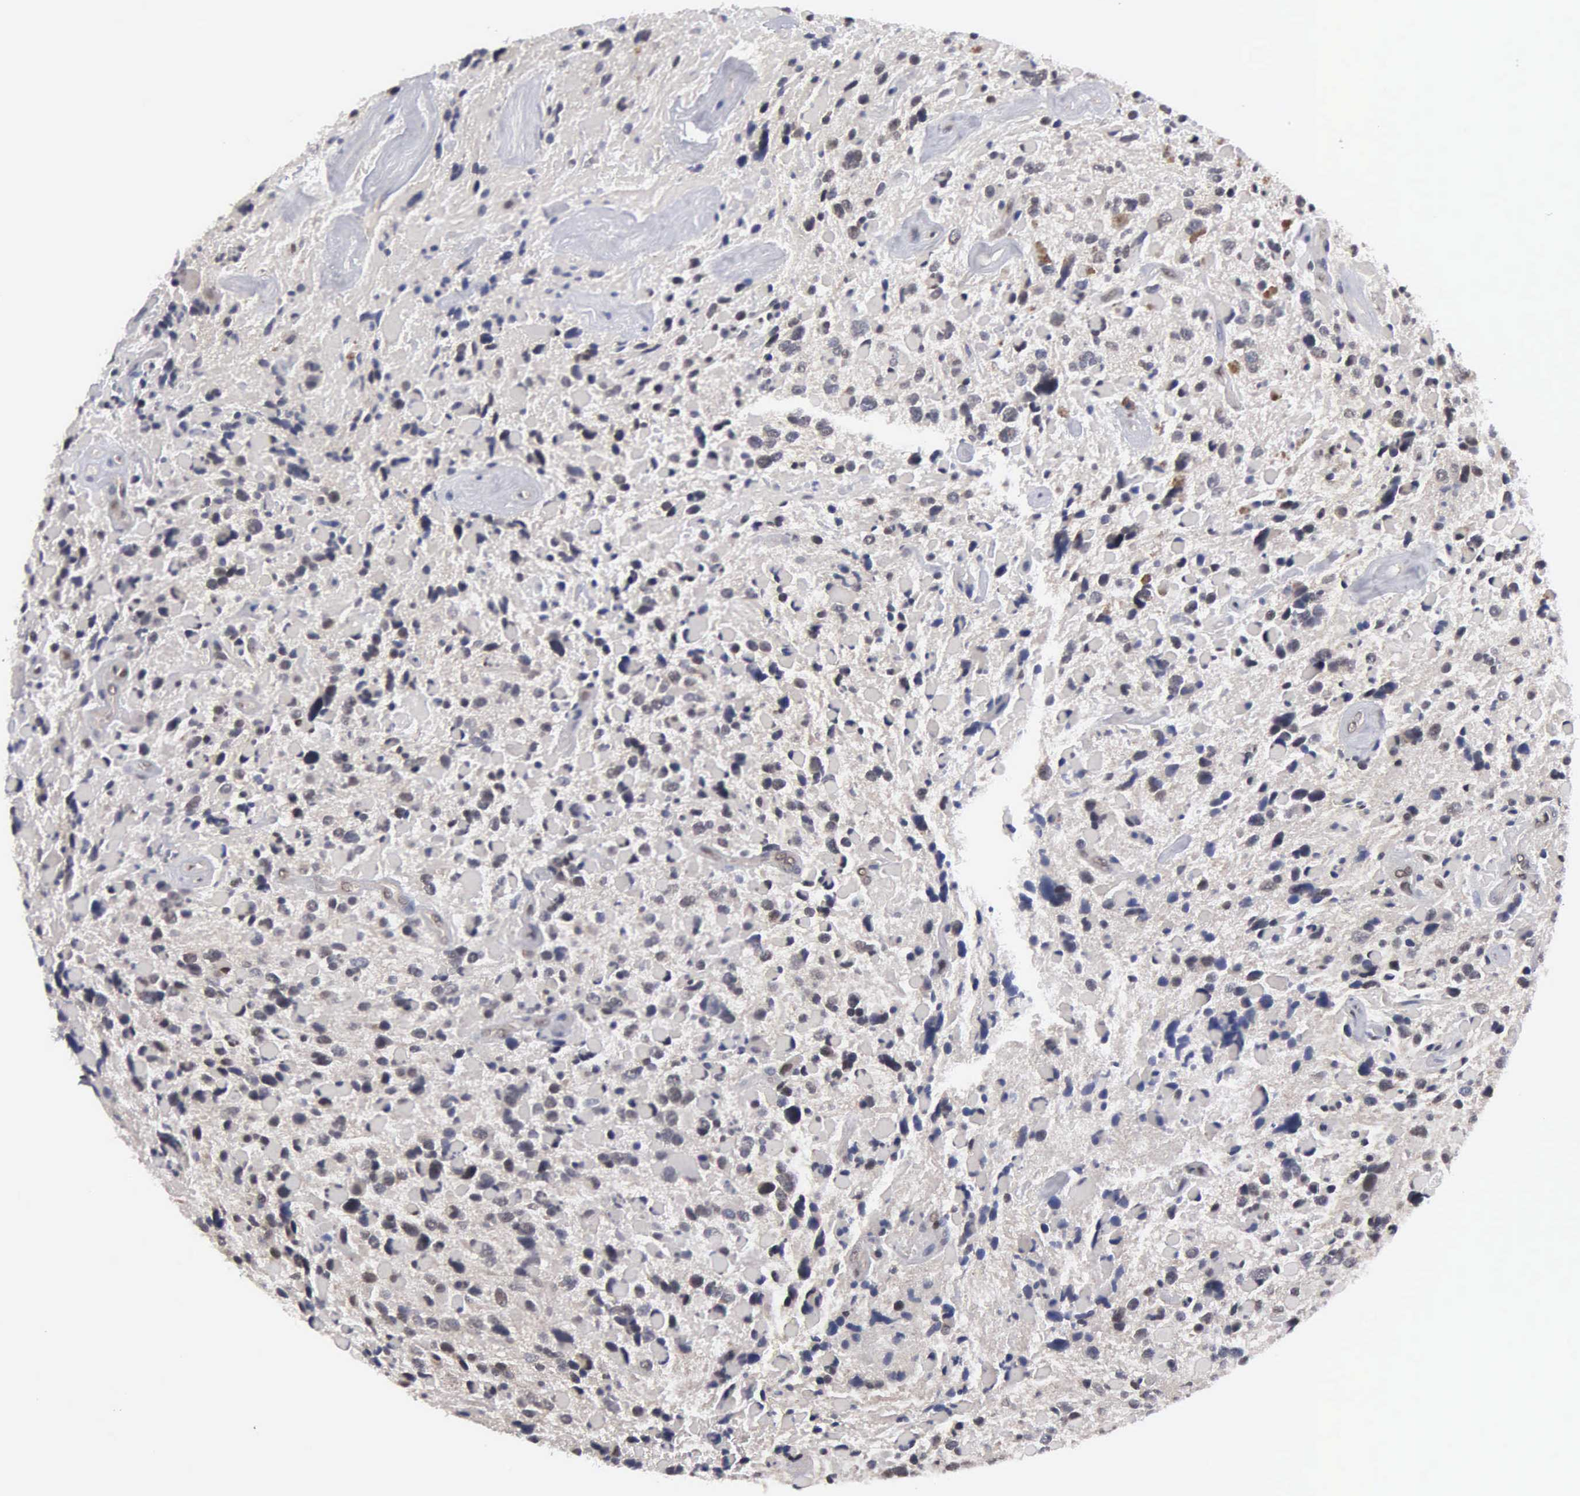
{"staining": {"intensity": "moderate", "quantity": "<25%", "location": "cytoplasmic/membranous,nuclear"}, "tissue": "glioma", "cell_type": "Tumor cells", "image_type": "cancer", "snomed": [{"axis": "morphology", "description": "Glioma, malignant, High grade"}, {"axis": "topography", "description": "Brain"}], "caption": "Approximately <25% of tumor cells in human high-grade glioma (malignant) demonstrate moderate cytoplasmic/membranous and nuclear protein expression as visualized by brown immunohistochemical staining.", "gene": "ZBTB33", "patient": {"sex": "female", "age": 37}}